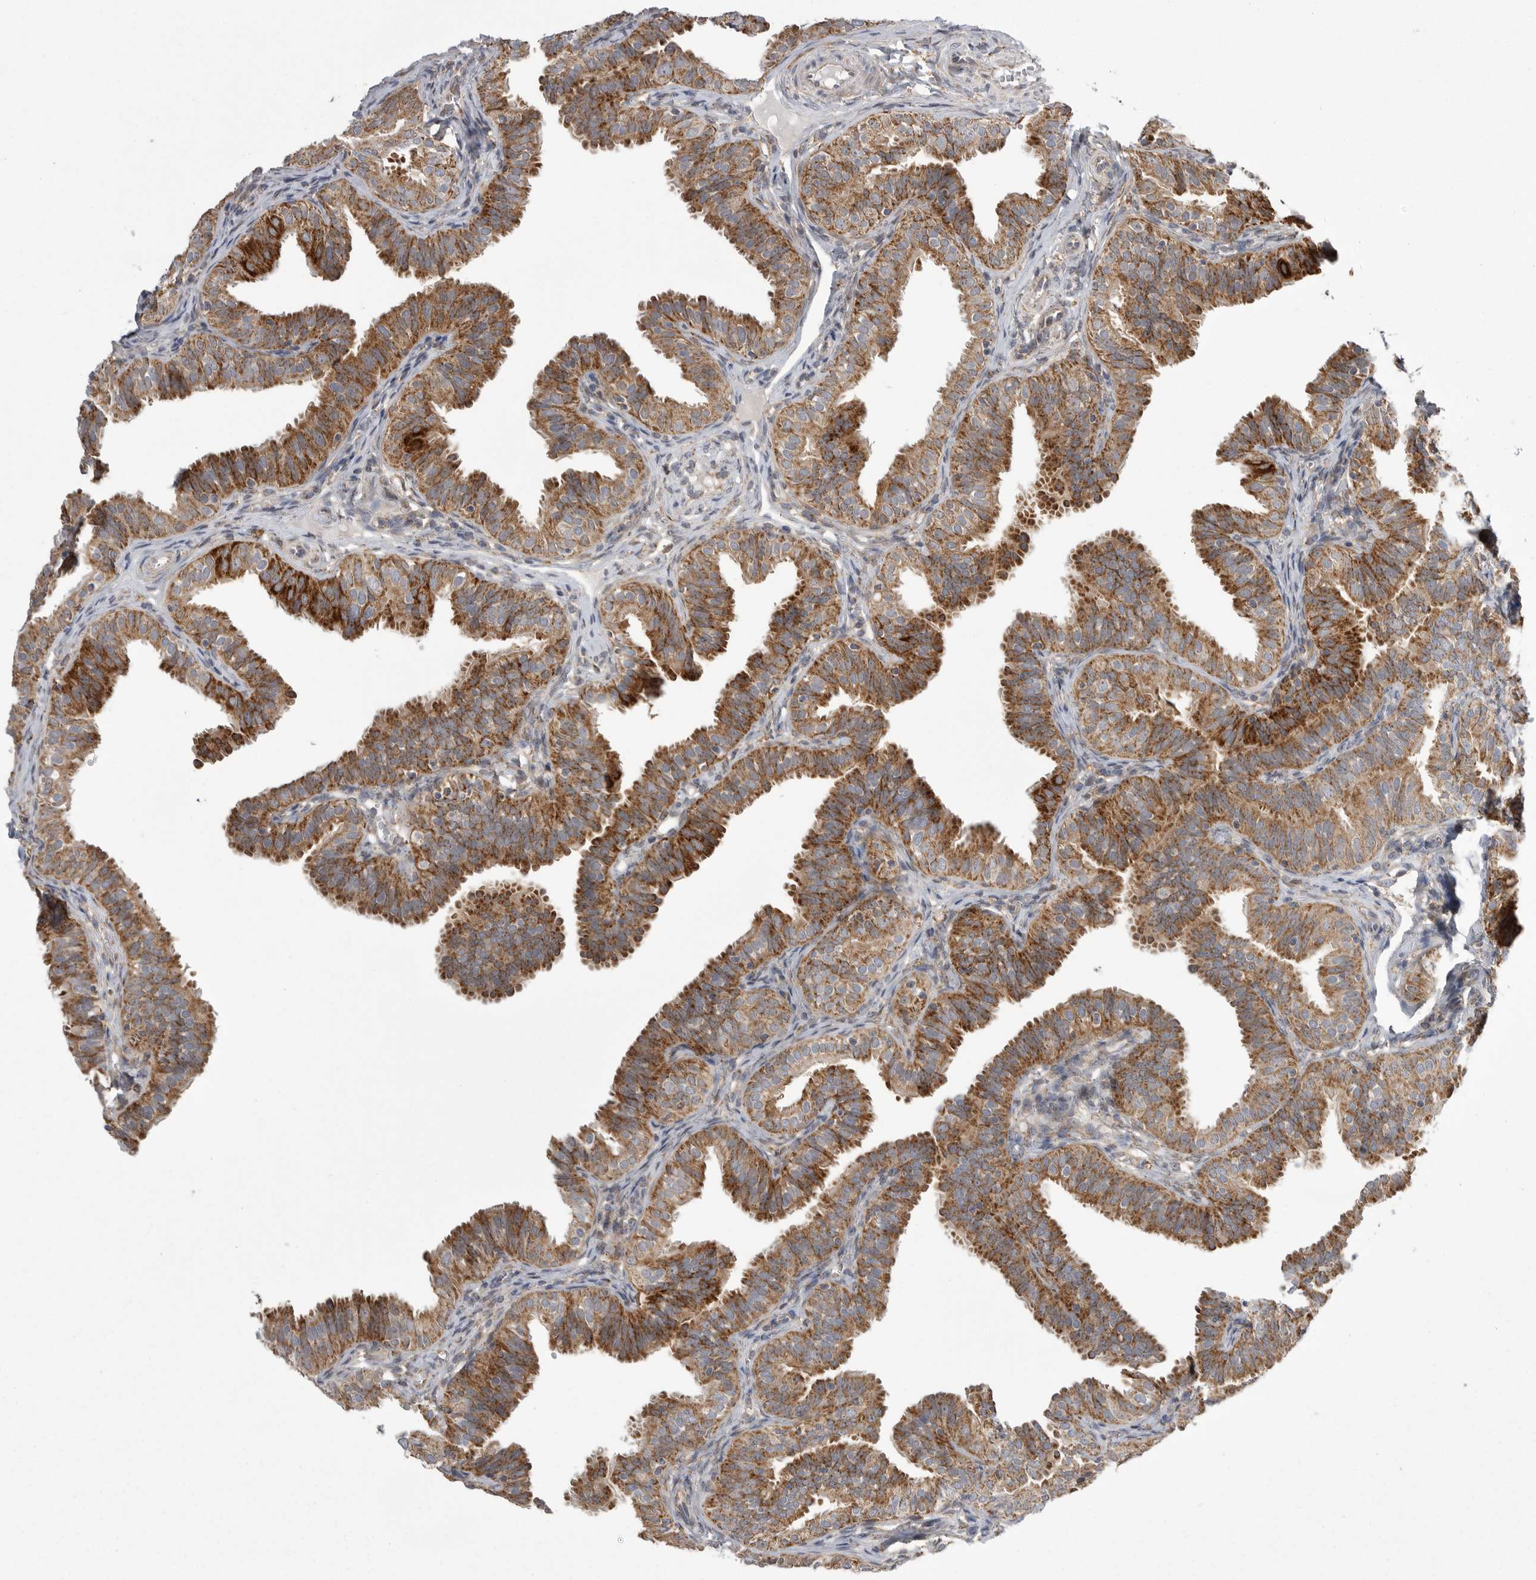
{"staining": {"intensity": "strong", "quantity": ">75%", "location": "cytoplasmic/membranous"}, "tissue": "fallopian tube", "cell_type": "Glandular cells", "image_type": "normal", "snomed": [{"axis": "morphology", "description": "Normal tissue, NOS"}, {"axis": "topography", "description": "Fallopian tube"}], "caption": "IHC (DAB) staining of normal human fallopian tube displays strong cytoplasmic/membranous protein expression in approximately >75% of glandular cells. Nuclei are stained in blue.", "gene": "KYAT3", "patient": {"sex": "female", "age": 35}}